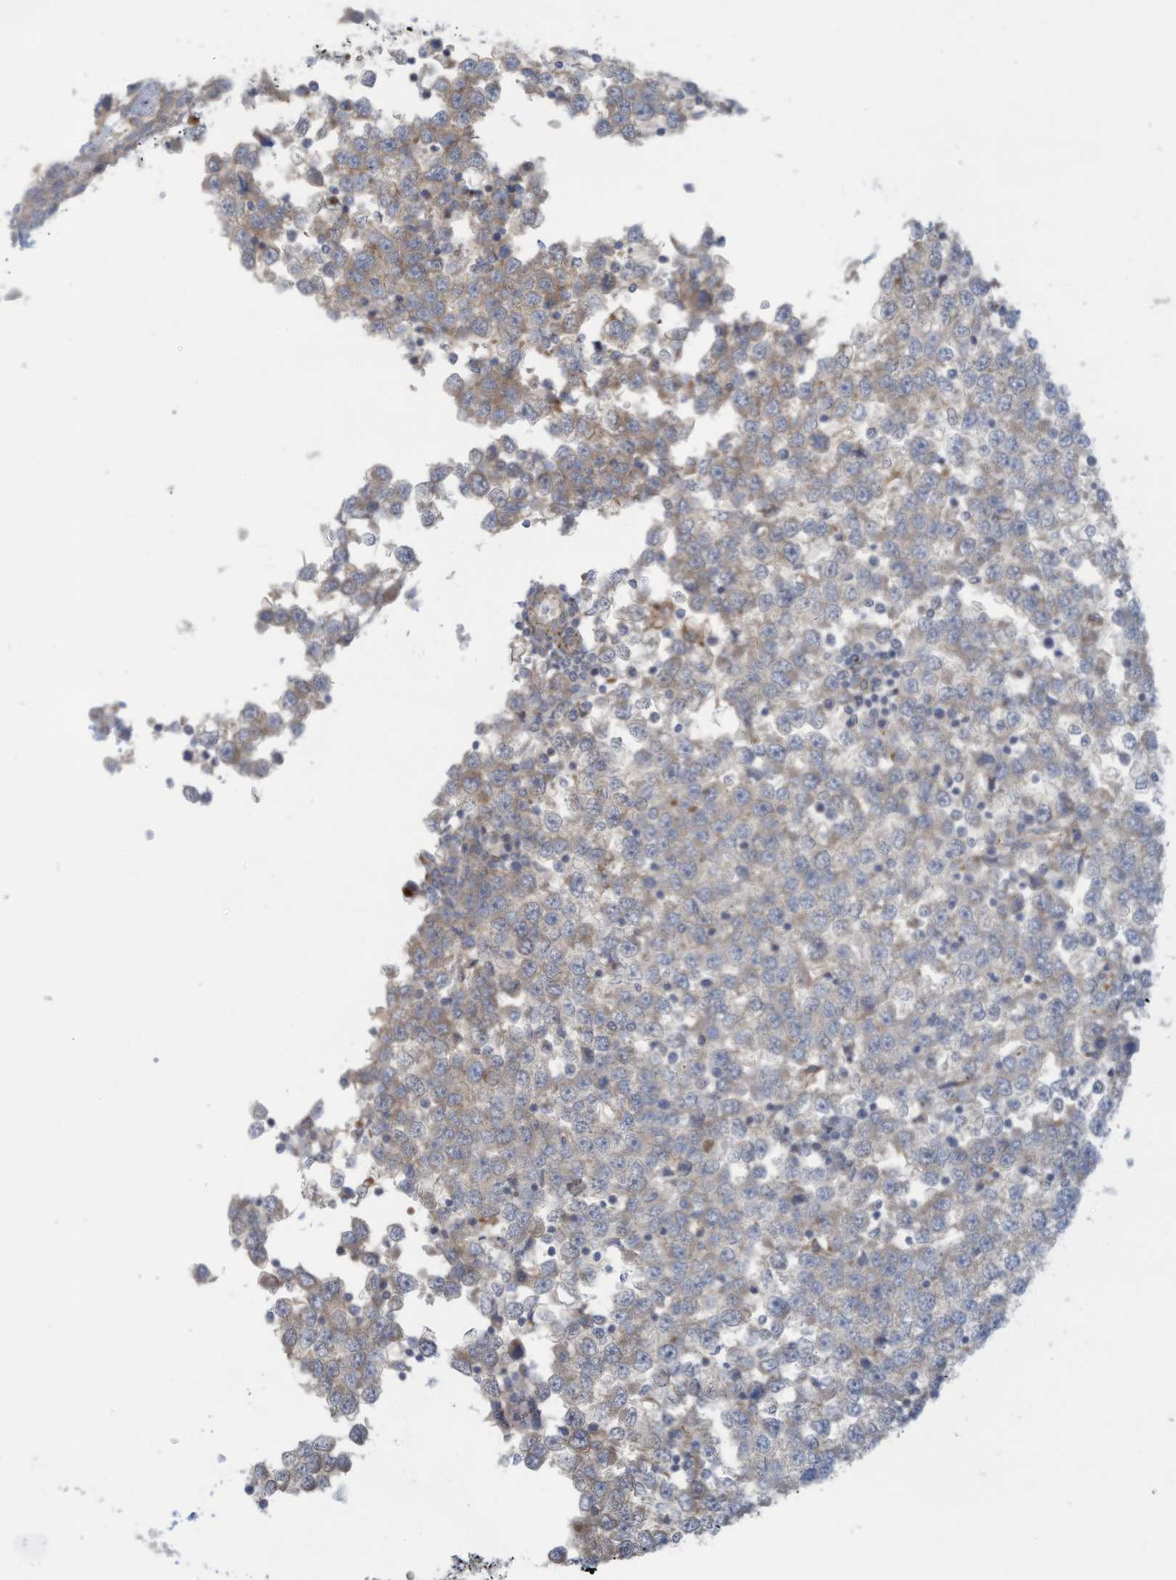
{"staining": {"intensity": "negative", "quantity": "none", "location": "none"}, "tissue": "testis cancer", "cell_type": "Tumor cells", "image_type": "cancer", "snomed": [{"axis": "morphology", "description": "Seminoma, NOS"}, {"axis": "topography", "description": "Testis"}], "caption": "Immunohistochemistry histopathology image of testis cancer stained for a protein (brown), which shows no expression in tumor cells. The staining was performed using DAB to visualize the protein expression in brown, while the nuclei were stained in blue with hematoxylin (Magnification: 20x).", "gene": "ADAT2", "patient": {"sex": "male", "age": 65}}